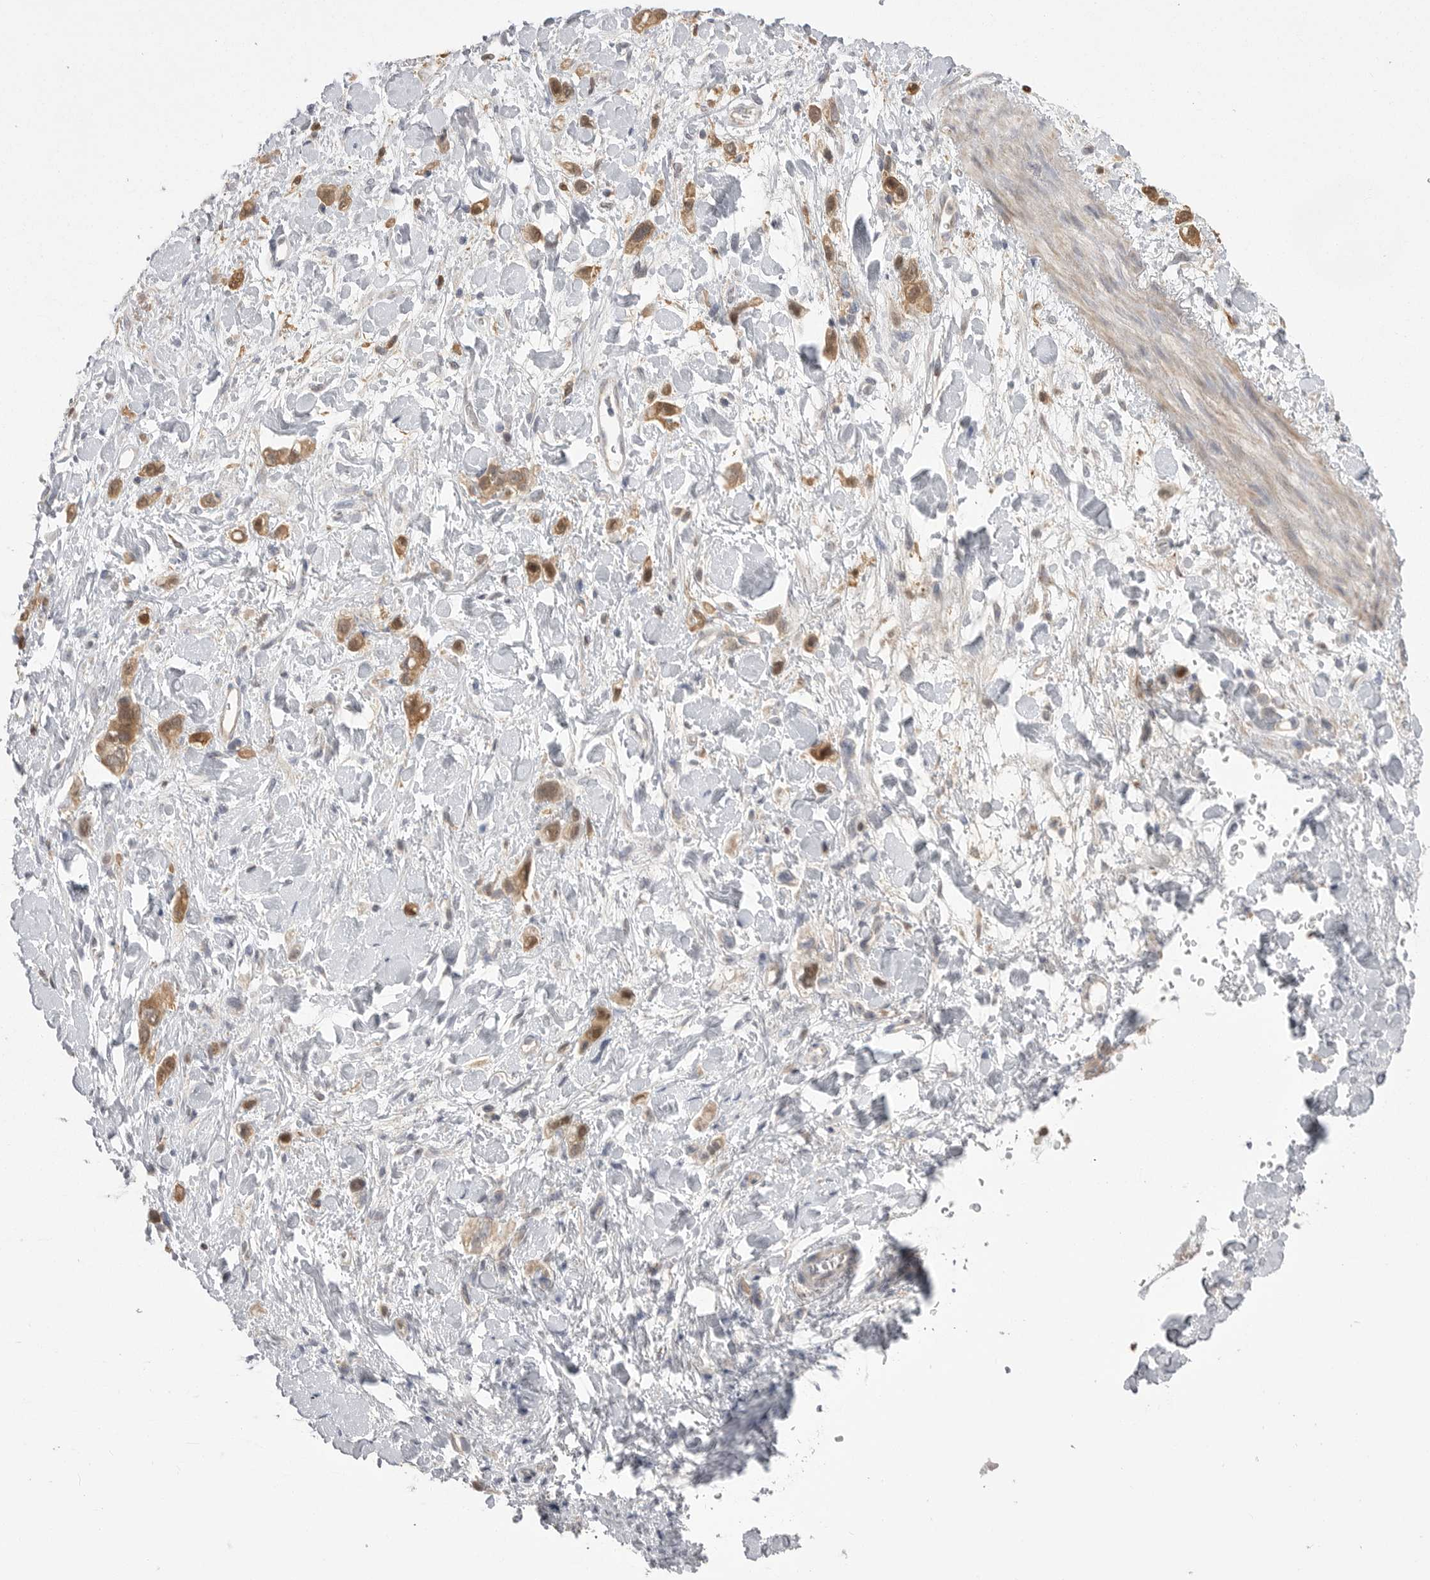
{"staining": {"intensity": "moderate", "quantity": ">75%", "location": "cytoplasmic/membranous"}, "tissue": "stomach cancer", "cell_type": "Tumor cells", "image_type": "cancer", "snomed": [{"axis": "morphology", "description": "Adenocarcinoma, NOS"}, {"axis": "topography", "description": "Stomach"}], "caption": "Adenocarcinoma (stomach) stained with a protein marker shows moderate staining in tumor cells.", "gene": "KYAT3", "patient": {"sex": "female", "age": 65}}